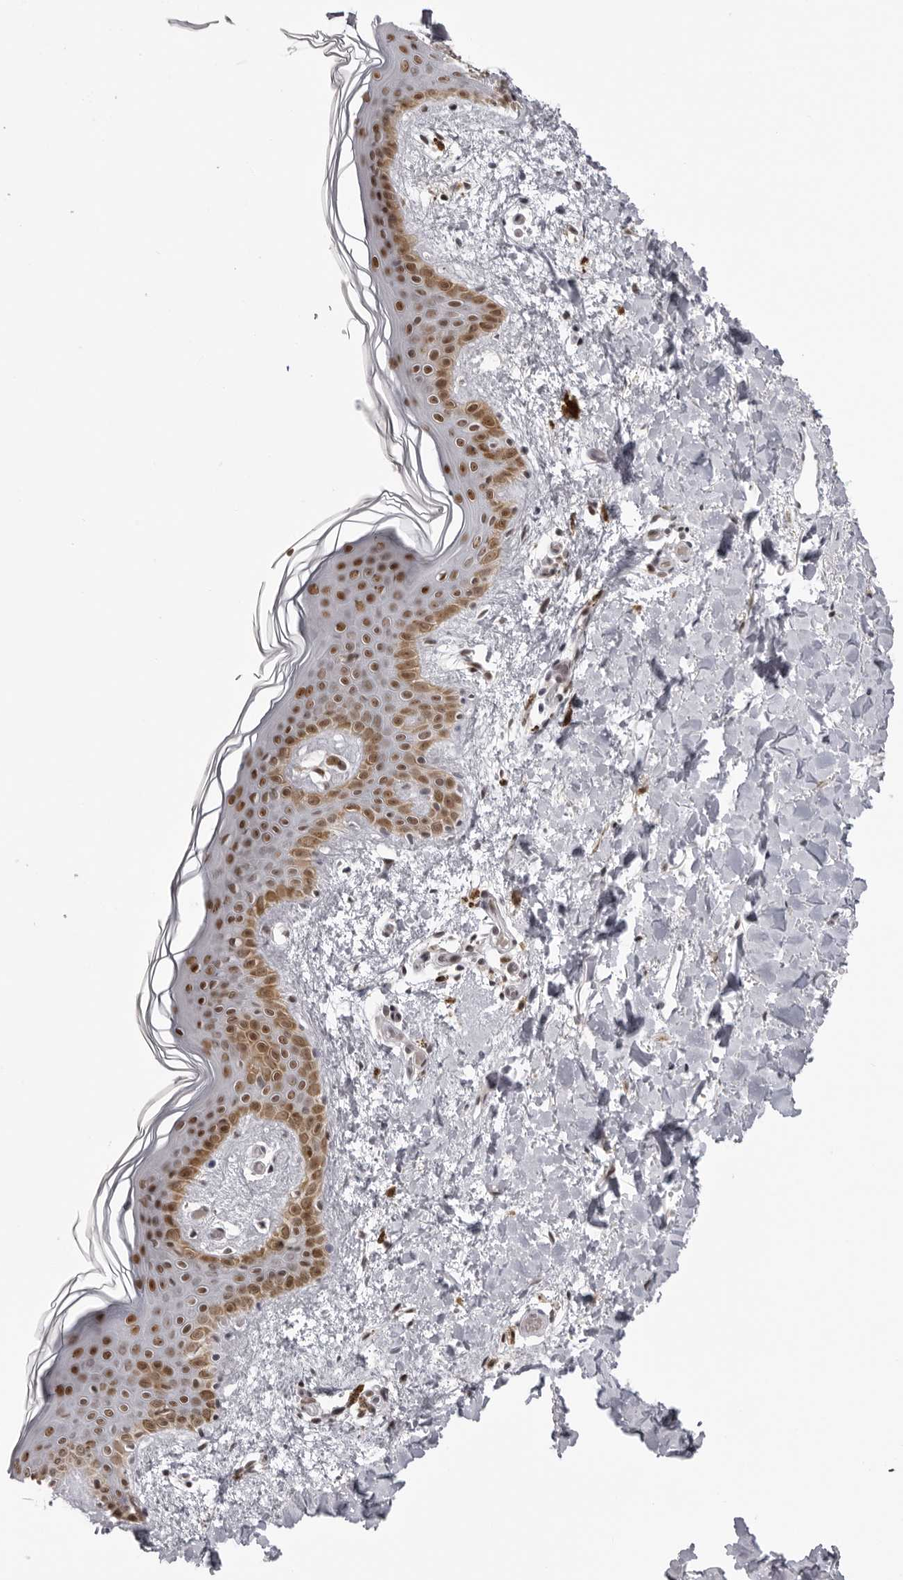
{"staining": {"intensity": "moderate", "quantity": ">75%", "location": "nuclear"}, "tissue": "skin", "cell_type": "Fibroblasts", "image_type": "normal", "snomed": [{"axis": "morphology", "description": "Normal tissue, NOS"}, {"axis": "topography", "description": "Skin"}], "caption": "A brown stain labels moderate nuclear expression of a protein in fibroblasts of unremarkable skin. (Stains: DAB in brown, nuclei in blue, Microscopy: brightfield microscopy at high magnification).", "gene": "HEXIM2", "patient": {"sex": "female", "age": 46}}